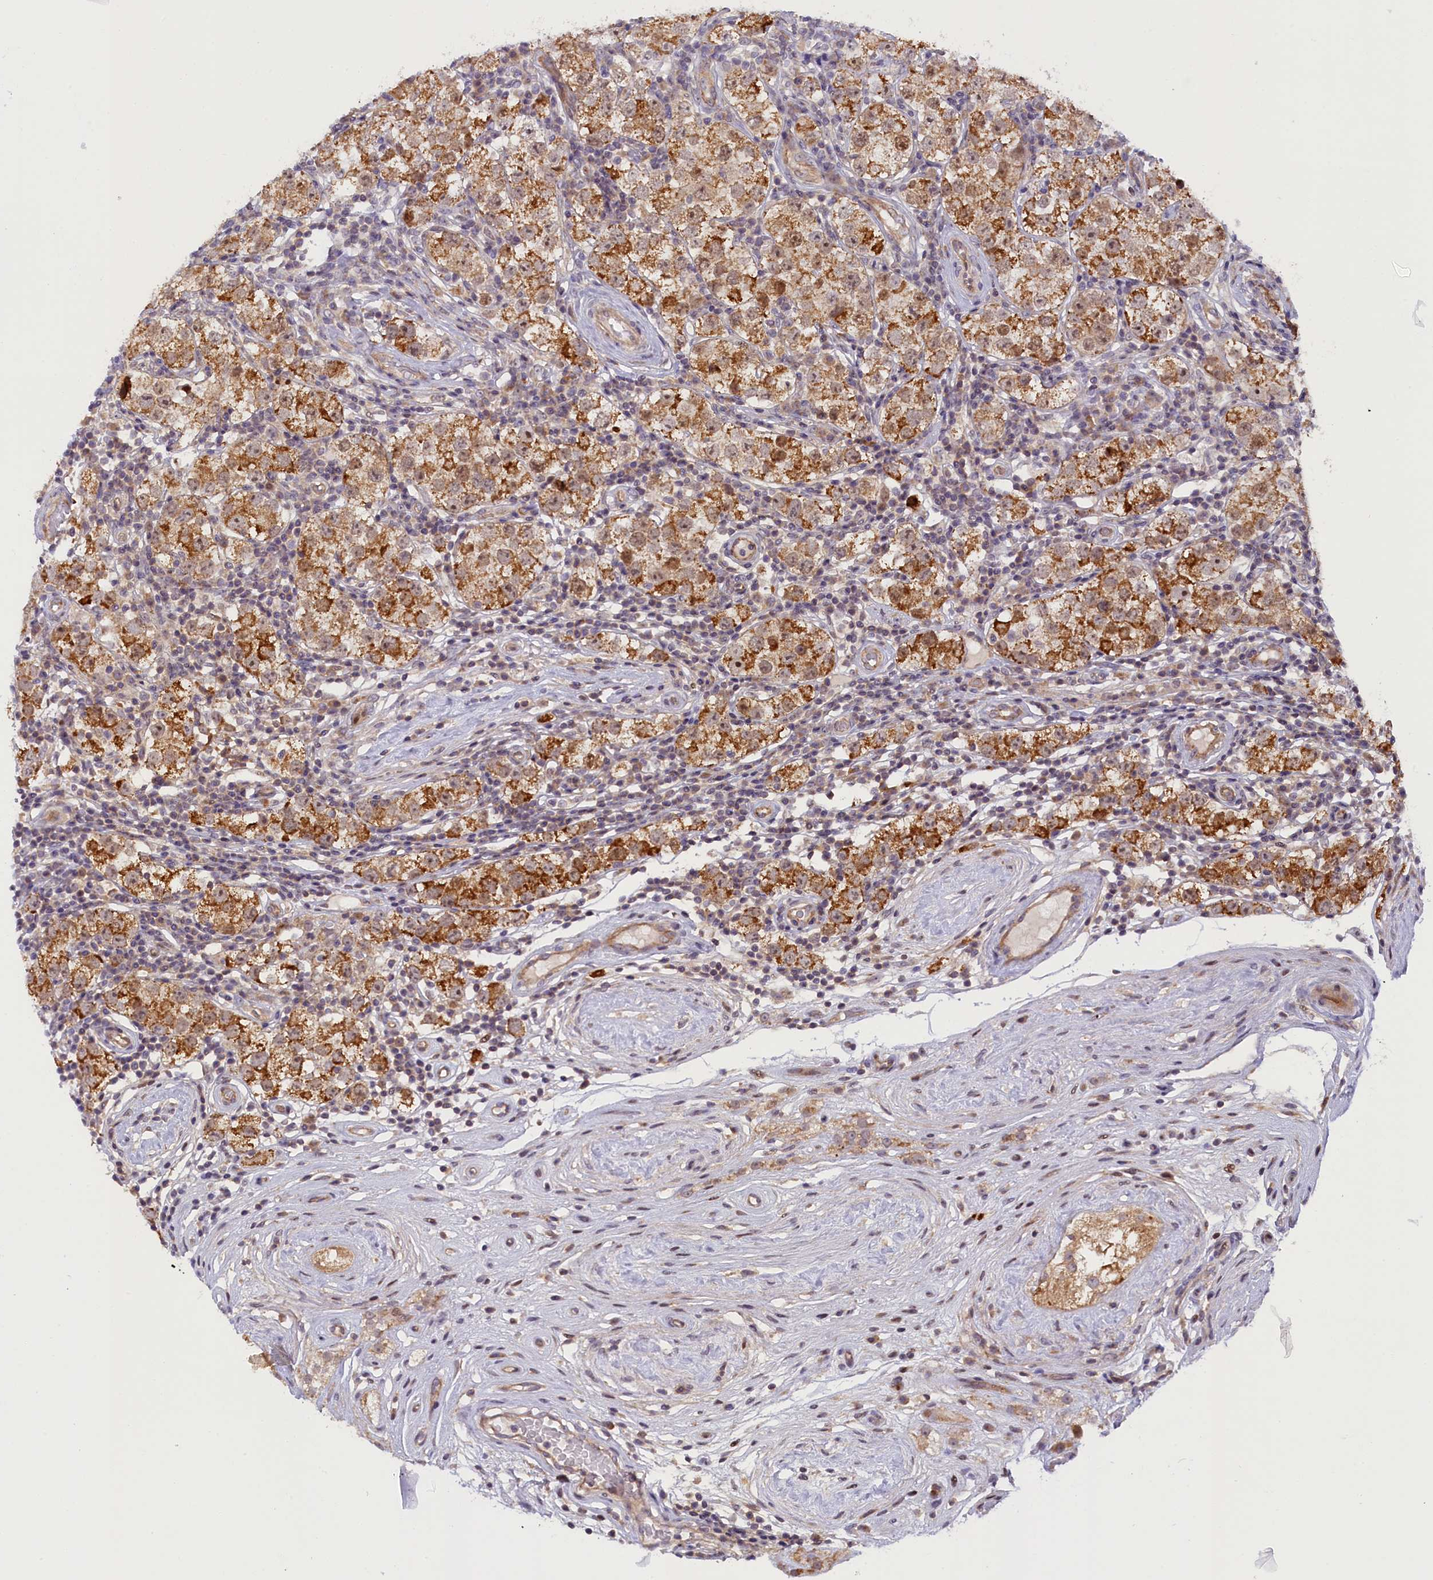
{"staining": {"intensity": "strong", "quantity": "25%-75%", "location": "cytoplasmic/membranous"}, "tissue": "testis cancer", "cell_type": "Tumor cells", "image_type": "cancer", "snomed": [{"axis": "morphology", "description": "Seminoma, NOS"}, {"axis": "topography", "description": "Testis"}], "caption": "Immunohistochemistry (IHC) micrograph of human seminoma (testis) stained for a protein (brown), which demonstrates high levels of strong cytoplasmic/membranous expression in about 25%-75% of tumor cells.", "gene": "CCL23", "patient": {"sex": "male", "age": 34}}